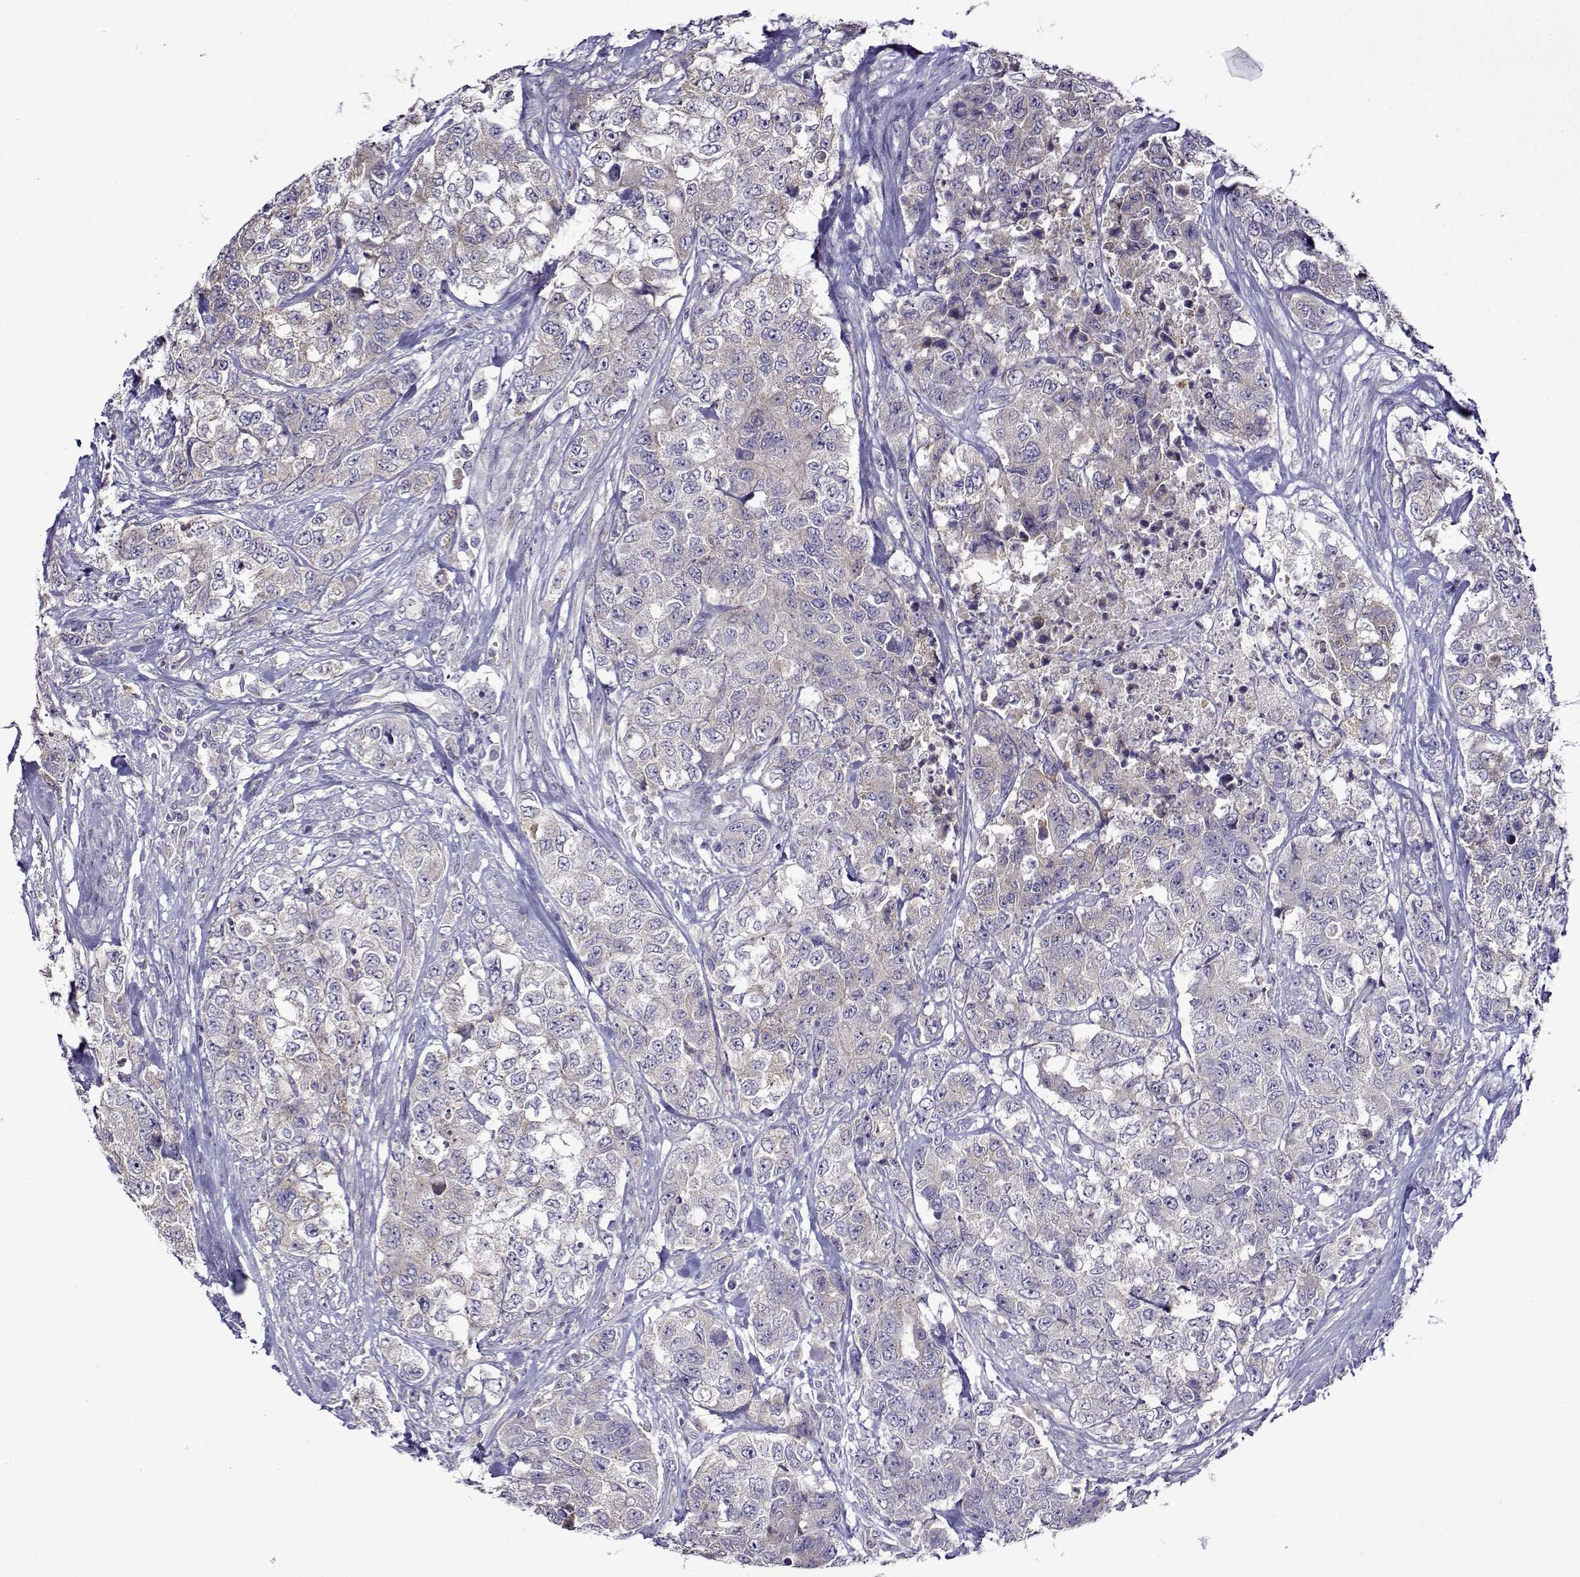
{"staining": {"intensity": "negative", "quantity": "none", "location": "none"}, "tissue": "urothelial cancer", "cell_type": "Tumor cells", "image_type": "cancer", "snomed": [{"axis": "morphology", "description": "Urothelial carcinoma, High grade"}, {"axis": "topography", "description": "Urinary bladder"}], "caption": "A micrograph of human urothelial cancer is negative for staining in tumor cells. (Immunohistochemistry (ihc), brightfield microscopy, high magnification).", "gene": "SULT2A1", "patient": {"sex": "female", "age": 78}}